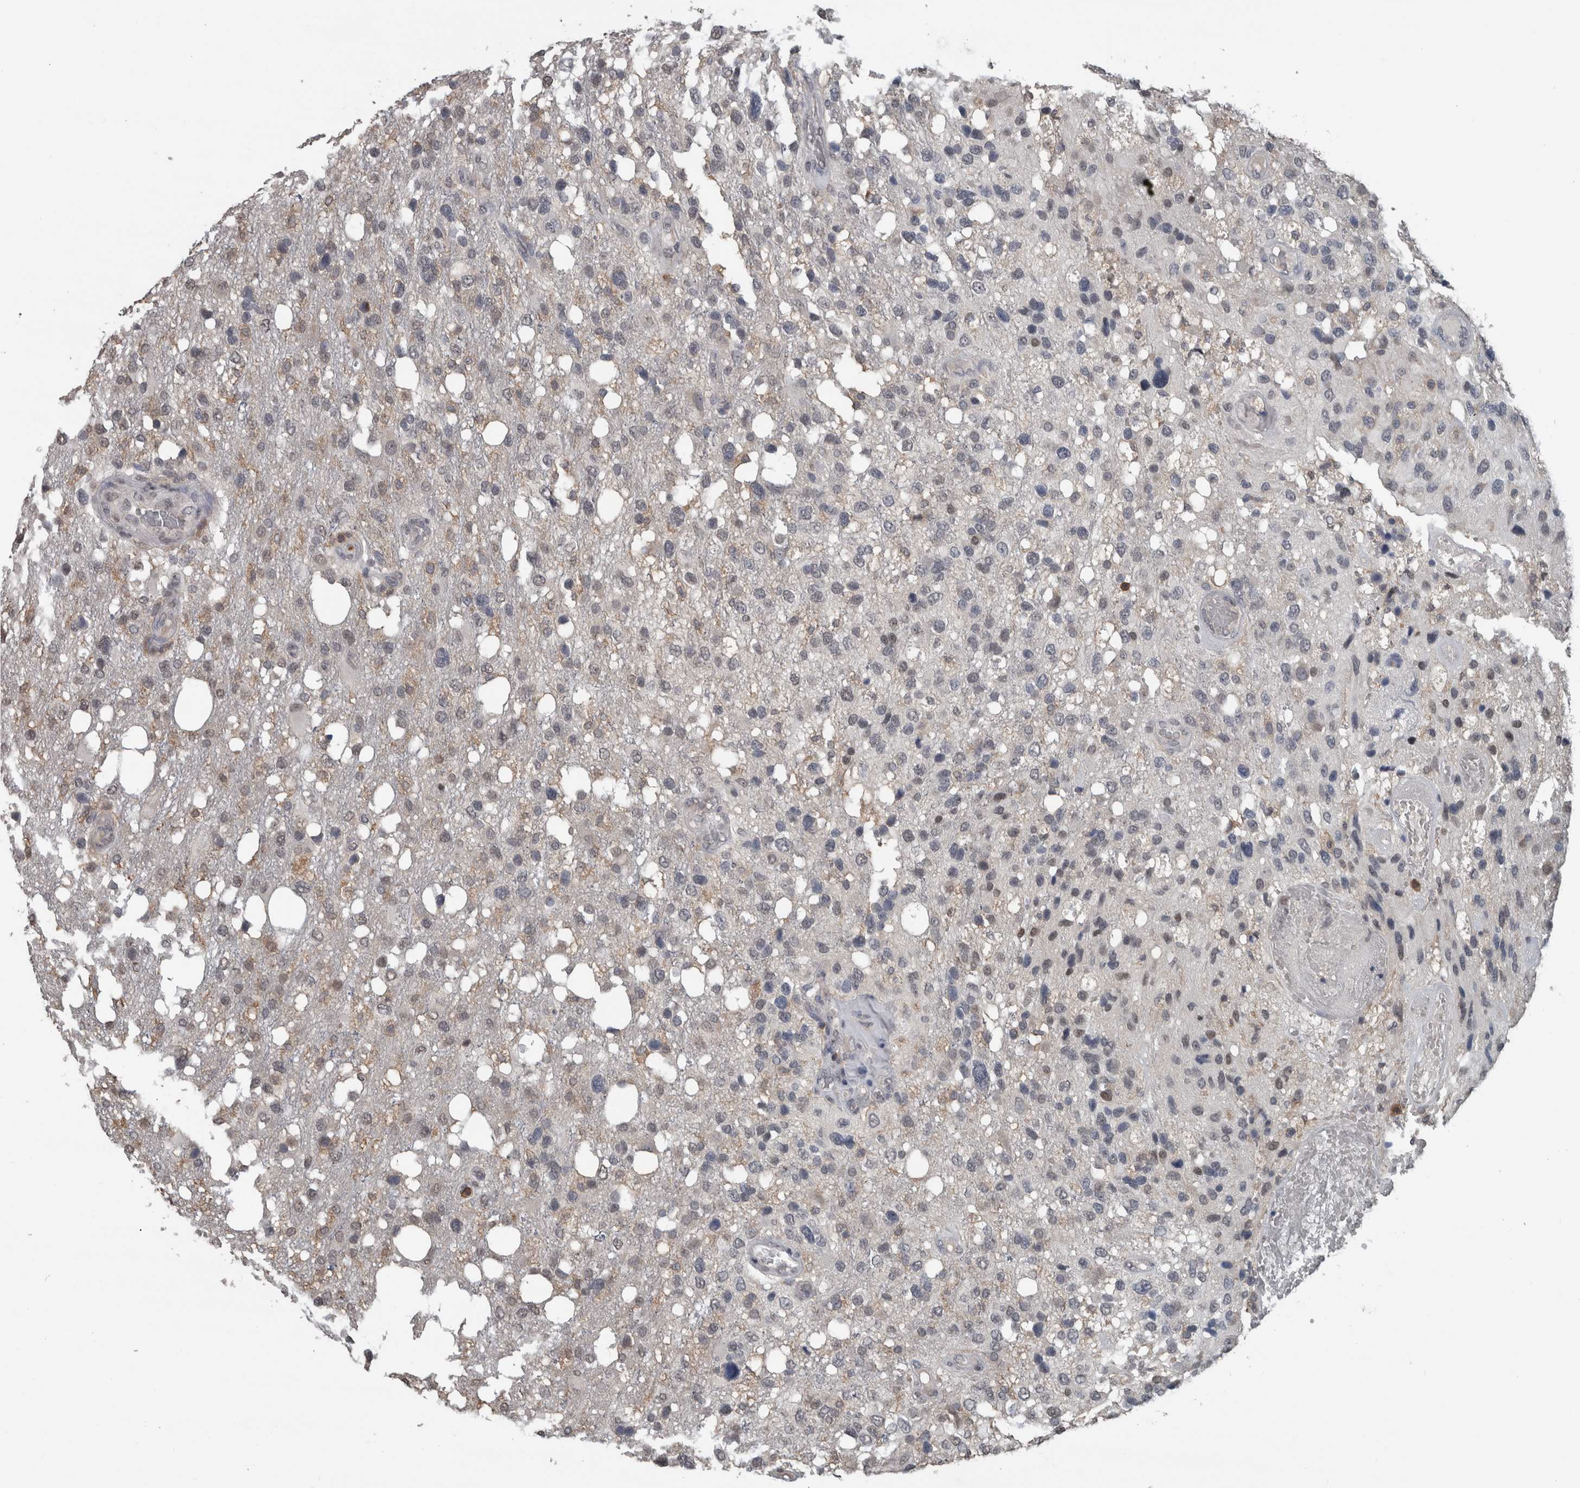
{"staining": {"intensity": "negative", "quantity": "none", "location": "none"}, "tissue": "glioma", "cell_type": "Tumor cells", "image_type": "cancer", "snomed": [{"axis": "morphology", "description": "Glioma, malignant, High grade"}, {"axis": "topography", "description": "Brain"}], "caption": "DAB (3,3'-diaminobenzidine) immunohistochemical staining of malignant glioma (high-grade) demonstrates no significant positivity in tumor cells. (Stains: DAB (3,3'-diaminobenzidine) IHC with hematoxylin counter stain, Microscopy: brightfield microscopy at high magnification).", "gene": "MAFF", "patient": {"sex": "female", "age": 58}}